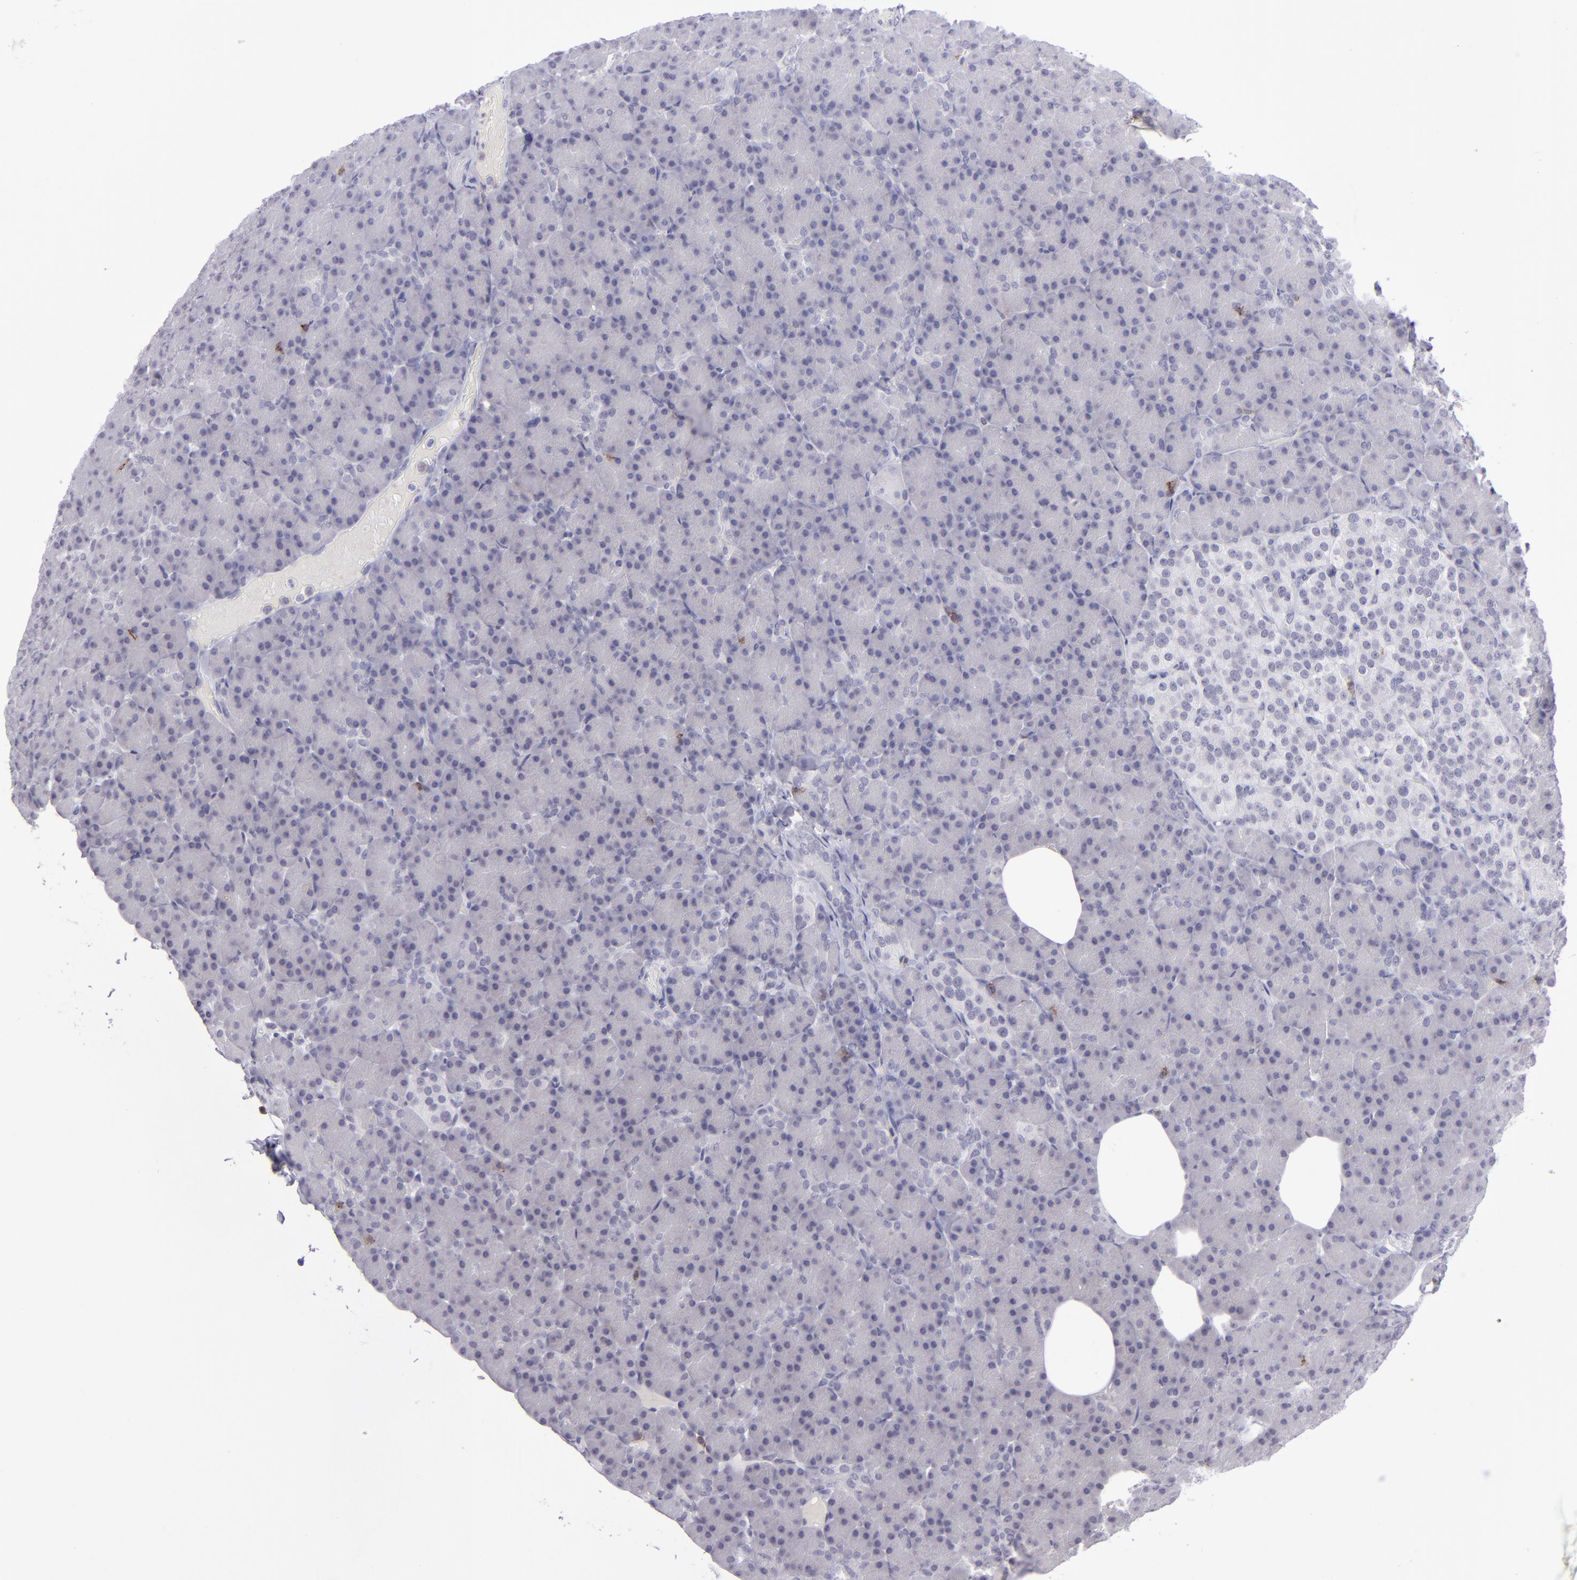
{"staining": {"intensity": "negative", "quantity": "none", "location": "none"}, "tissue": "pancreas", "cell_type": "Exocrine glandular cells", "image_type": "normal", "snomed": [{"axis": "morphology", "description": "Normal tissue, NOS"}, {"axis": "topography", "description": "Pancreas"}], "caption": "Protein analysis of unremarkable pancreas demonstrates no significant positivity in exocrine glandular cells.", "gene": "CD48", "patient": {"sex": "female", "age": 43}}